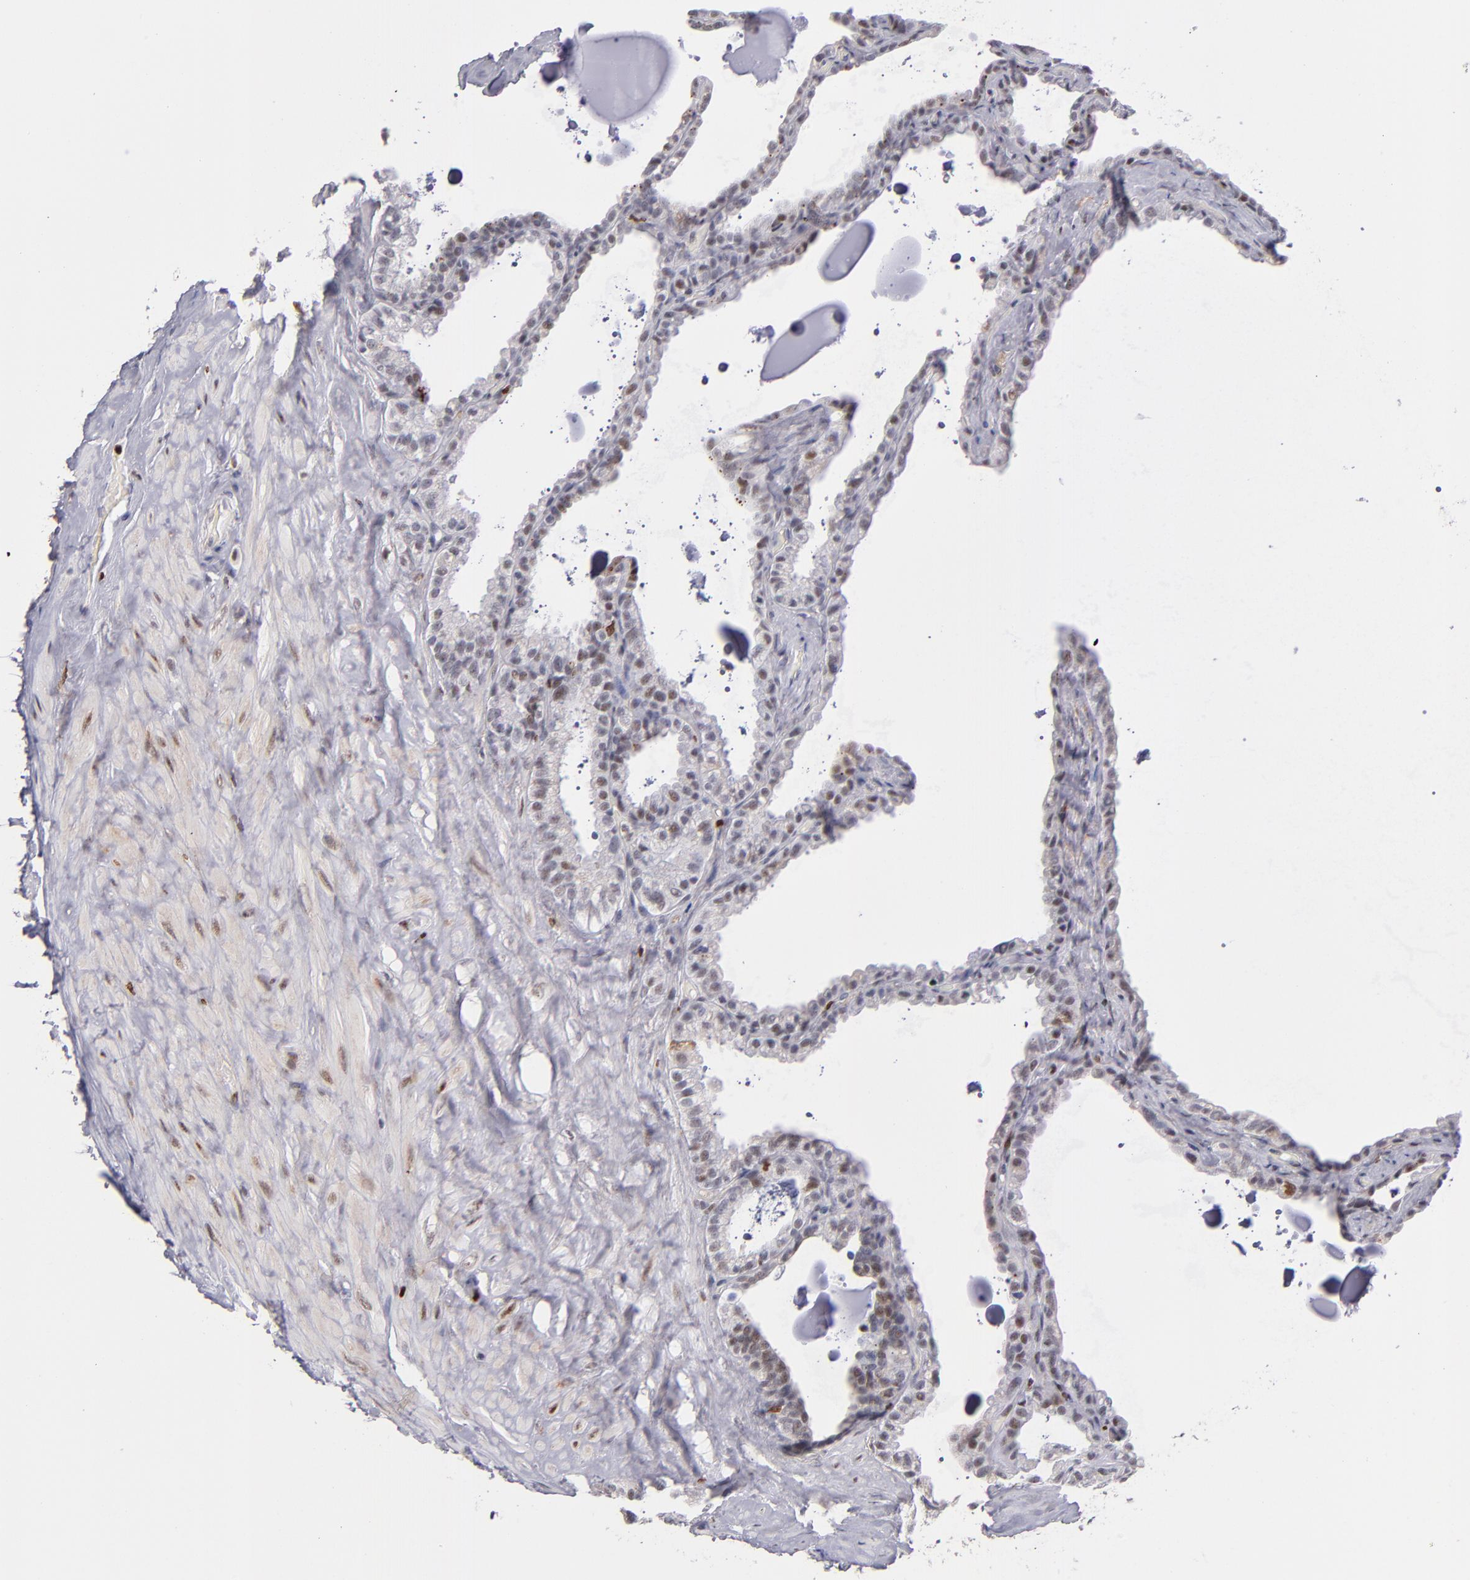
{"staining": {"intensity": "weak", "quantity": "25%-75%", "location": "nuclear"}, "tissue": "seminal vesicle", "cell_type": "Glandular cells", "image_type": "normal", "snomed": [{"axis": "morphology", "description": "Normal tissue, NOS"}, {"axis": "morphology", "description": "Inflammation, NOS"}, {"axis": "topography", "description": "Urinary bladder"}, {"axis": "topography", "description": "Prostate"}, {"axis": "topography", "description": "Seminal veicle"}], "caption": "This histopathology image exhibits immunohistochemistry staining of unremarkable human seminal vesicle, with low weak nuclear positivity in about 25%-75% of glandular cells.", "gene": "POLA1", "patient": {"sex": "male", "age": 82}}